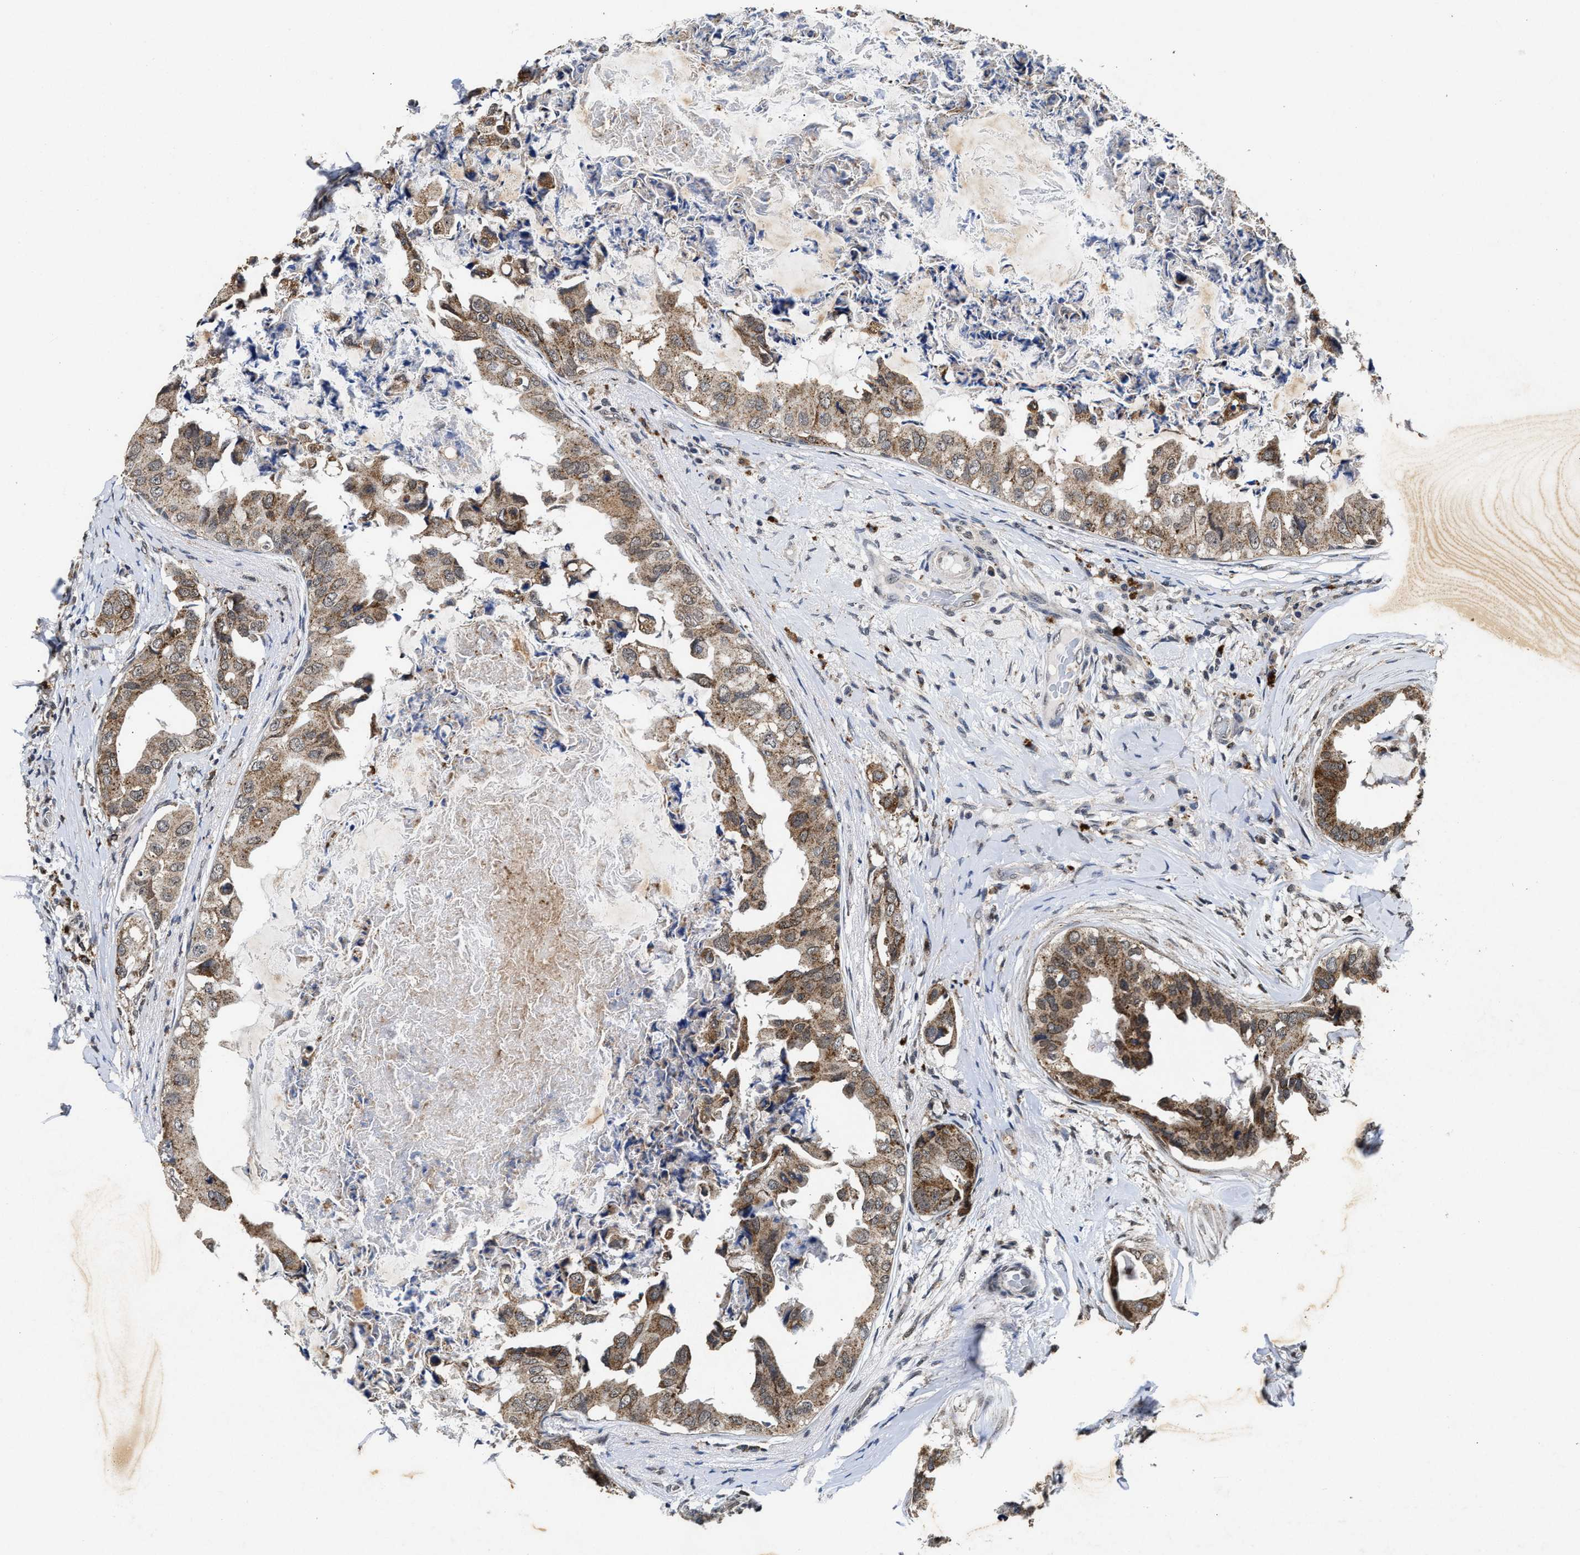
{"staining": {"intensity": "moderate", "quantity": ">75%", "location": "cytoplasmic/membranous"}, "tissue": "breast cancer", "cell_type": "Tumor cells", "image_type": "cancer", "snomed": [{"axis": "morphology", "description": "Normal tissue, NOS"}, {"axis": "morphology", "description": "Duct carcinoma"}, {"axis": "topography", "description": "Breast"}], "caption": "Tumor cells show medium levels of moderate cytoplasmic/membranous staining in about >75% of cells in human breast cancer (invasive ductal carcinoma).", "gene": "ACOX1", "patient": {"sex": "female", "age": 40}}